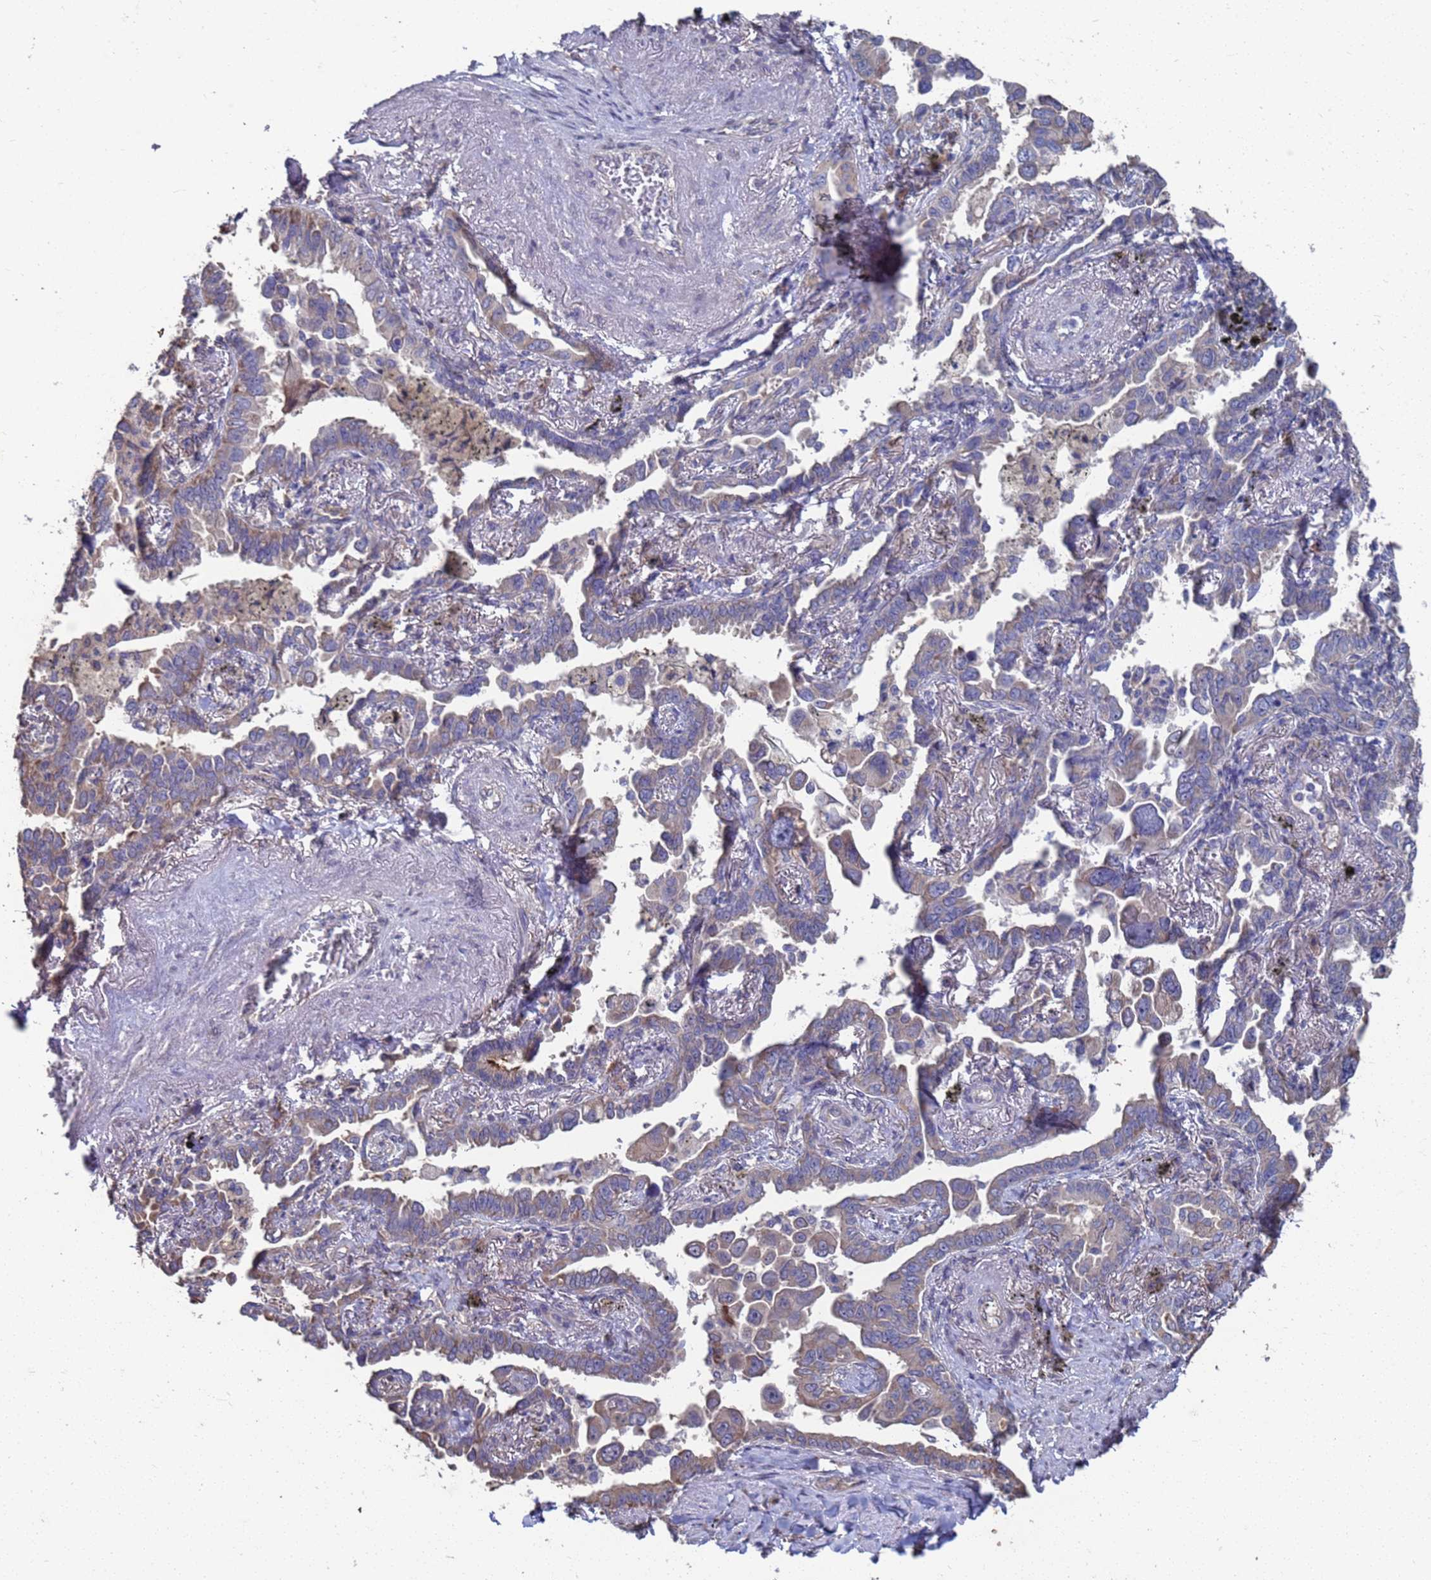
{"staining": {"intensity": "moderate", "quantity": "25%-75%", "location": "cytoplasmic/membranous"}, "tissue": "lung cancer", "cell_type": "Tumor cells", "image_type": "cancer", "snomed": [{"axis": "morphology", "description": "Adenocarcinoma, NOS"}, {"axis": "topography", "description": "Lung"}], "caption": "Immunohistochemistry (DAB) staining of human lung adenocarcinoma shows moderate cytoplasmic/membranous protein staining in approximately 25%-75% of tumor cells. (IHC, brightfield microscopy, high magnification).", "gene": "CFAP119", "patient": {"sex": "male", "age": 67}}